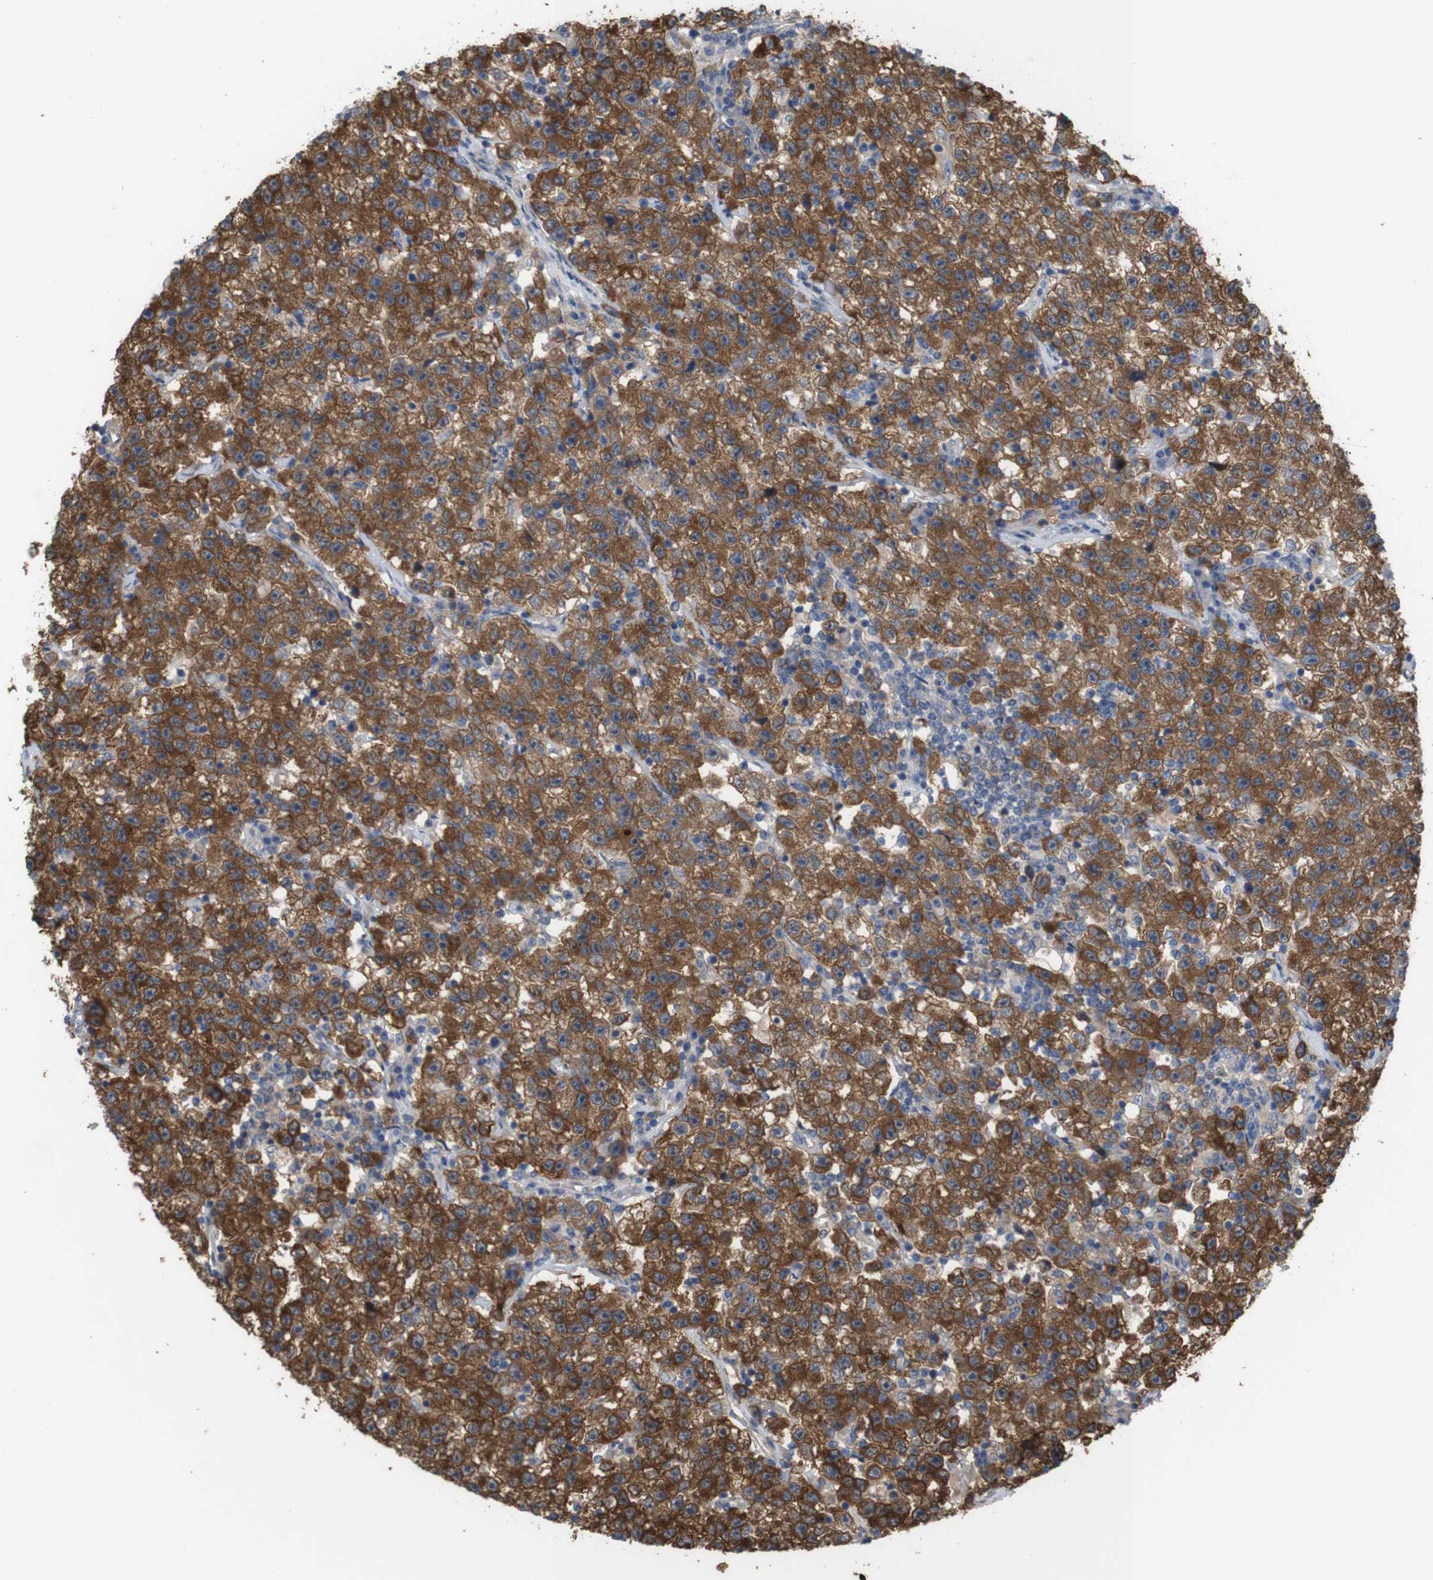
{"staining": {"intensity": "strong", "quantity": ">75%", "location": "cytoplasmic/membranous"}, "tissue": "testis cancer", "cell_type": "Tumor cells", "image_type": "cancer", "snomed": [{"axis": "morphology", "description": "Seminoma, NOS"}, {"axis": "topography", "description": "Testis"}], "caption": "High-magnification brightfield microscopy of testis cancer stained with DAB (brown) and counterstained with hematoxylin (blue). tumor cells exhibit strong cytoplasmic/membranous positivity is identified in approximately>75% of cells.", "gene": "JPH1", "patient": {"sex": "male", "age": 22}}